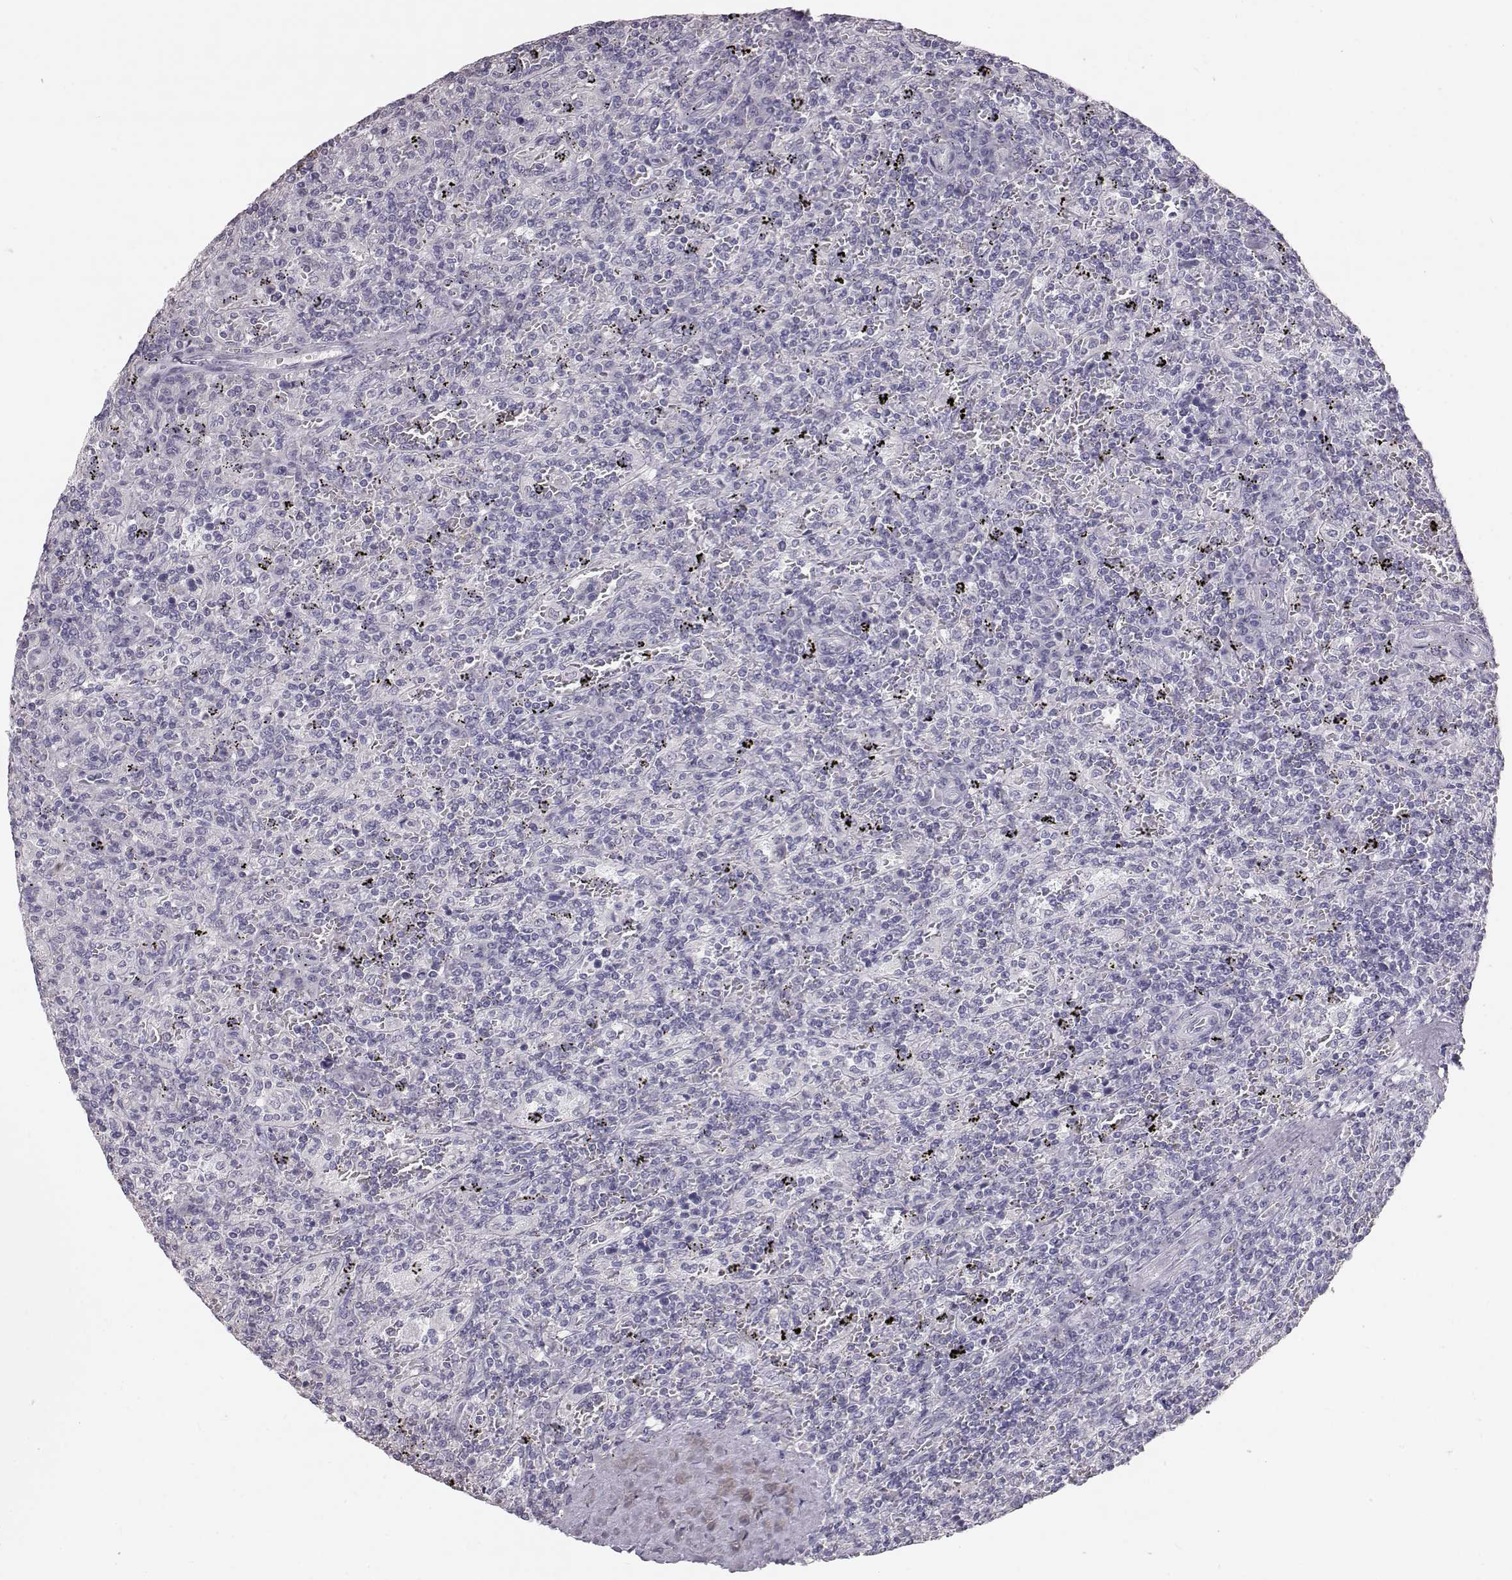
{"staining": {"intensity": "negative", "quantity": "none", "location": "none"}, "tissue": "lymphoma", "cell_type": "Tumor cells", "image_type": "cancer", "snomed": [{"axis": "morphology", "description": "Malignant lymphoma, non-Hodgkin's type, Low grade"}, {"axis": "topography", "description": "Spleen"}], "caption": "Image shows no significant protein staining in tumor cells of lymphoma.", "gene": "KRT33A", "patient": {"sex": "male", "age": 62}}